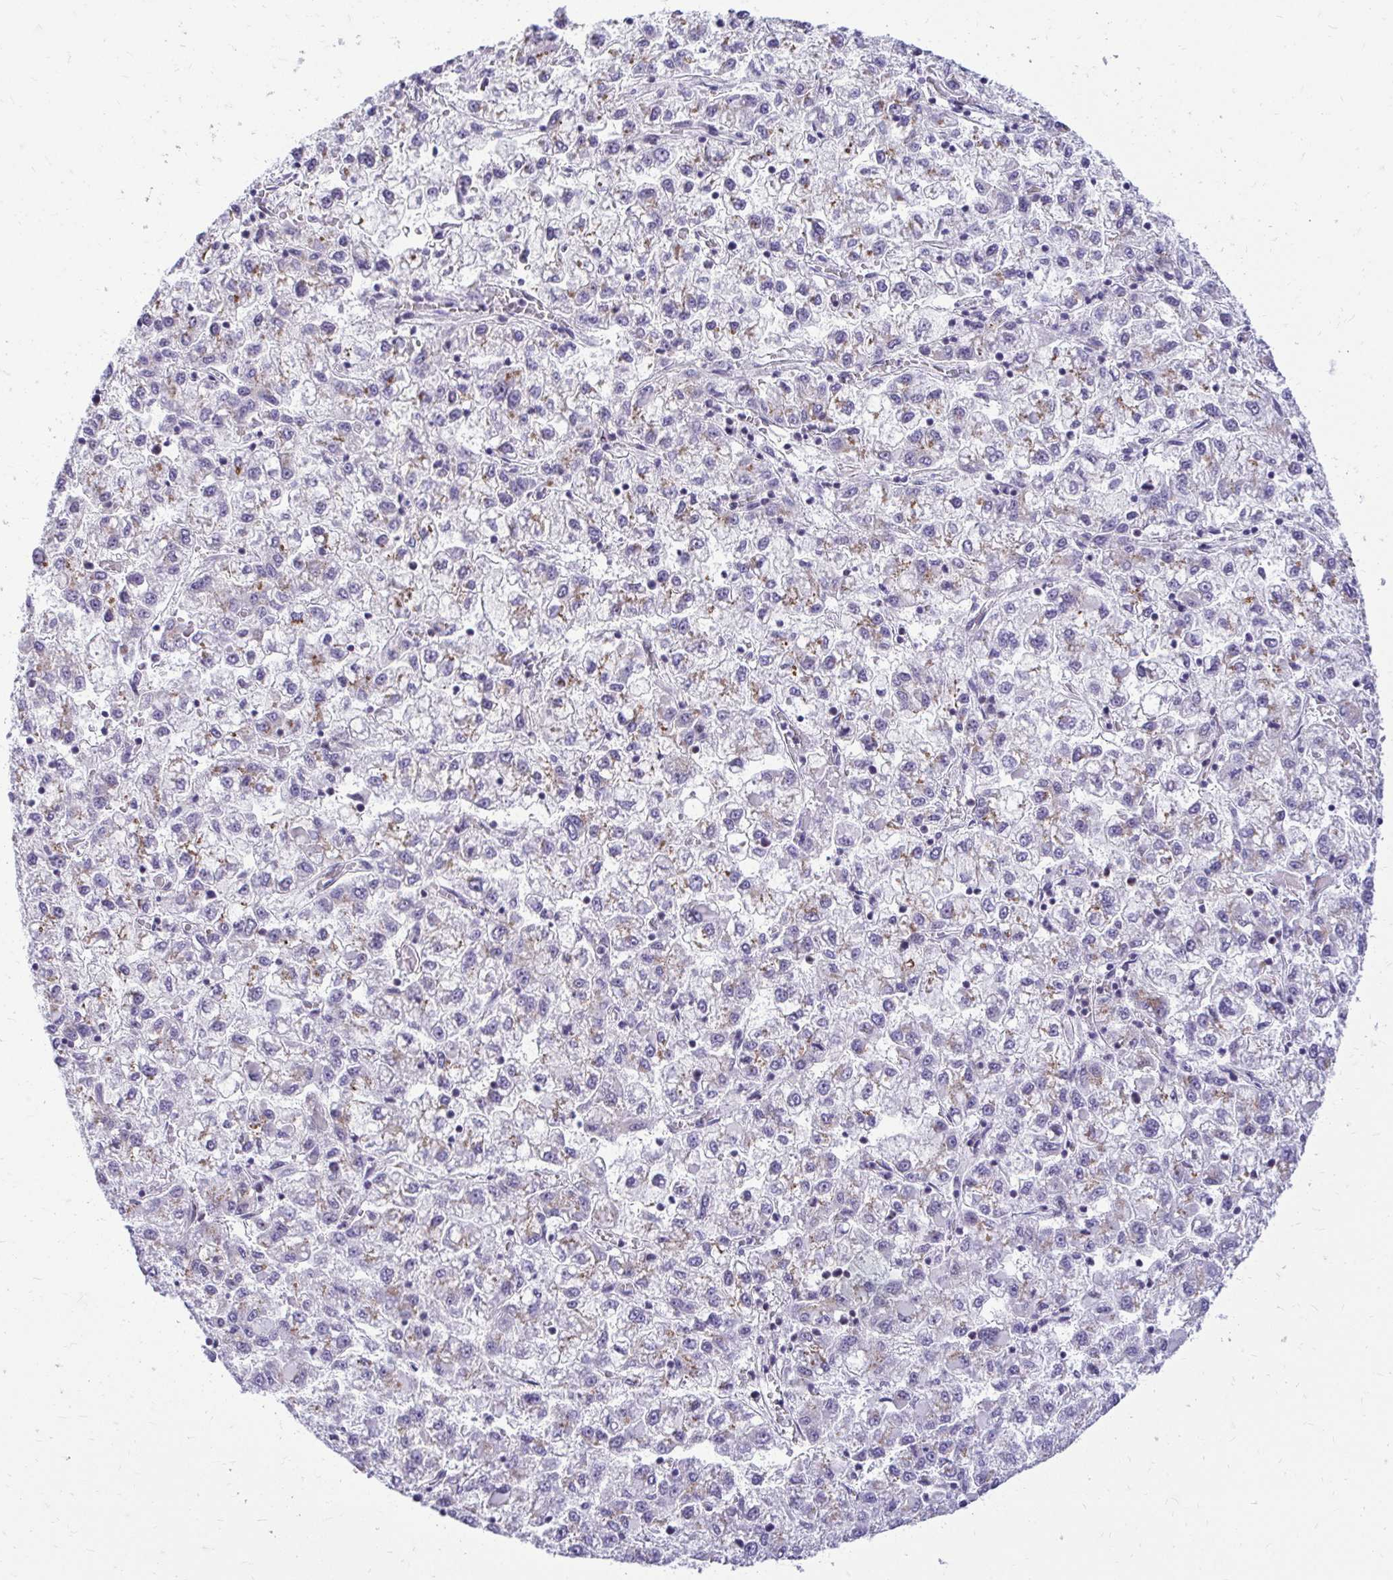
{"staining": {"intensity": "weak", "quantity": "<25%", "location": "cytoplasmic/membranous"}, "tissue": "liver cancer", "cell_type": "Tumor cells", "image_type": "cancer", "snomed": [{"axis": "morphology", "description": "Carcinoma, Hepatocellular, NOS"}, {"axis": "topography", "description": "Liver"}], "caption": "Tumor cells are negative for brown protein staining in liver hepatocellular carcinoma.", "gene": "NIFK", "patient": {"sex": "male", "age": 40}}